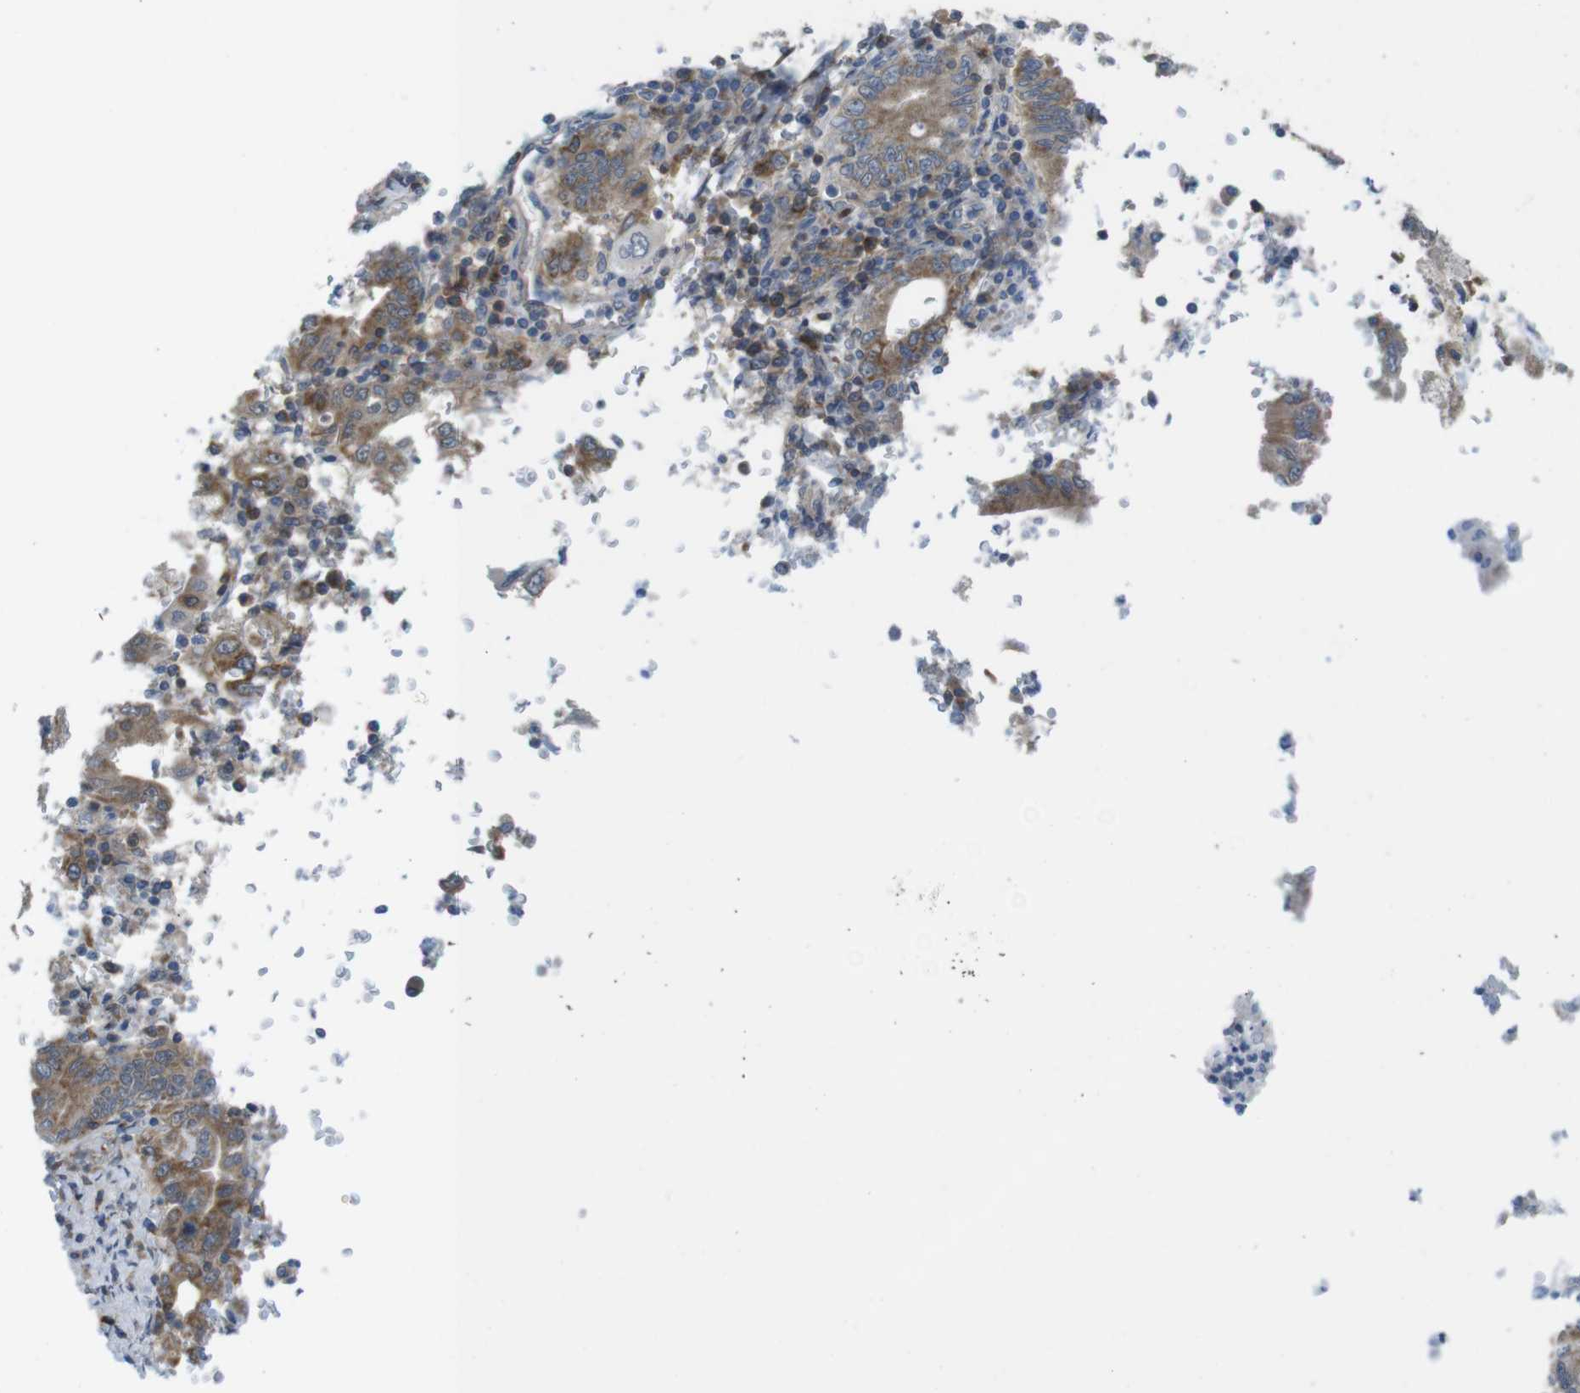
{"staining": {"intensity": "moderate", "quantity": ">75%", "location": "cytoplasmic/membranous"}, "tissue": "stomach cancer", "cell_type": "Tumor cells", "image_type": "cancer", "snomed": [{"axis": "morphology", "description": "Normal tissue, NOS"}, {"axis": "morphology", "description": "Adenocarcinoma, NOS"}, {"axis": "topography", "description": "Esophagus"}, {"axis": "topography", "description": "Stomach, upper"}, {"axis": "topography", "description": "Peripheral nerve tissue"}], "caption": "Moderate cytoplasmic/membranous expression for a protein is identified in about >75% of tumor cells of stomach cancer using IHC.", "gene": "MTHFD1", "patient": {"sex": "male", "age": 62}}